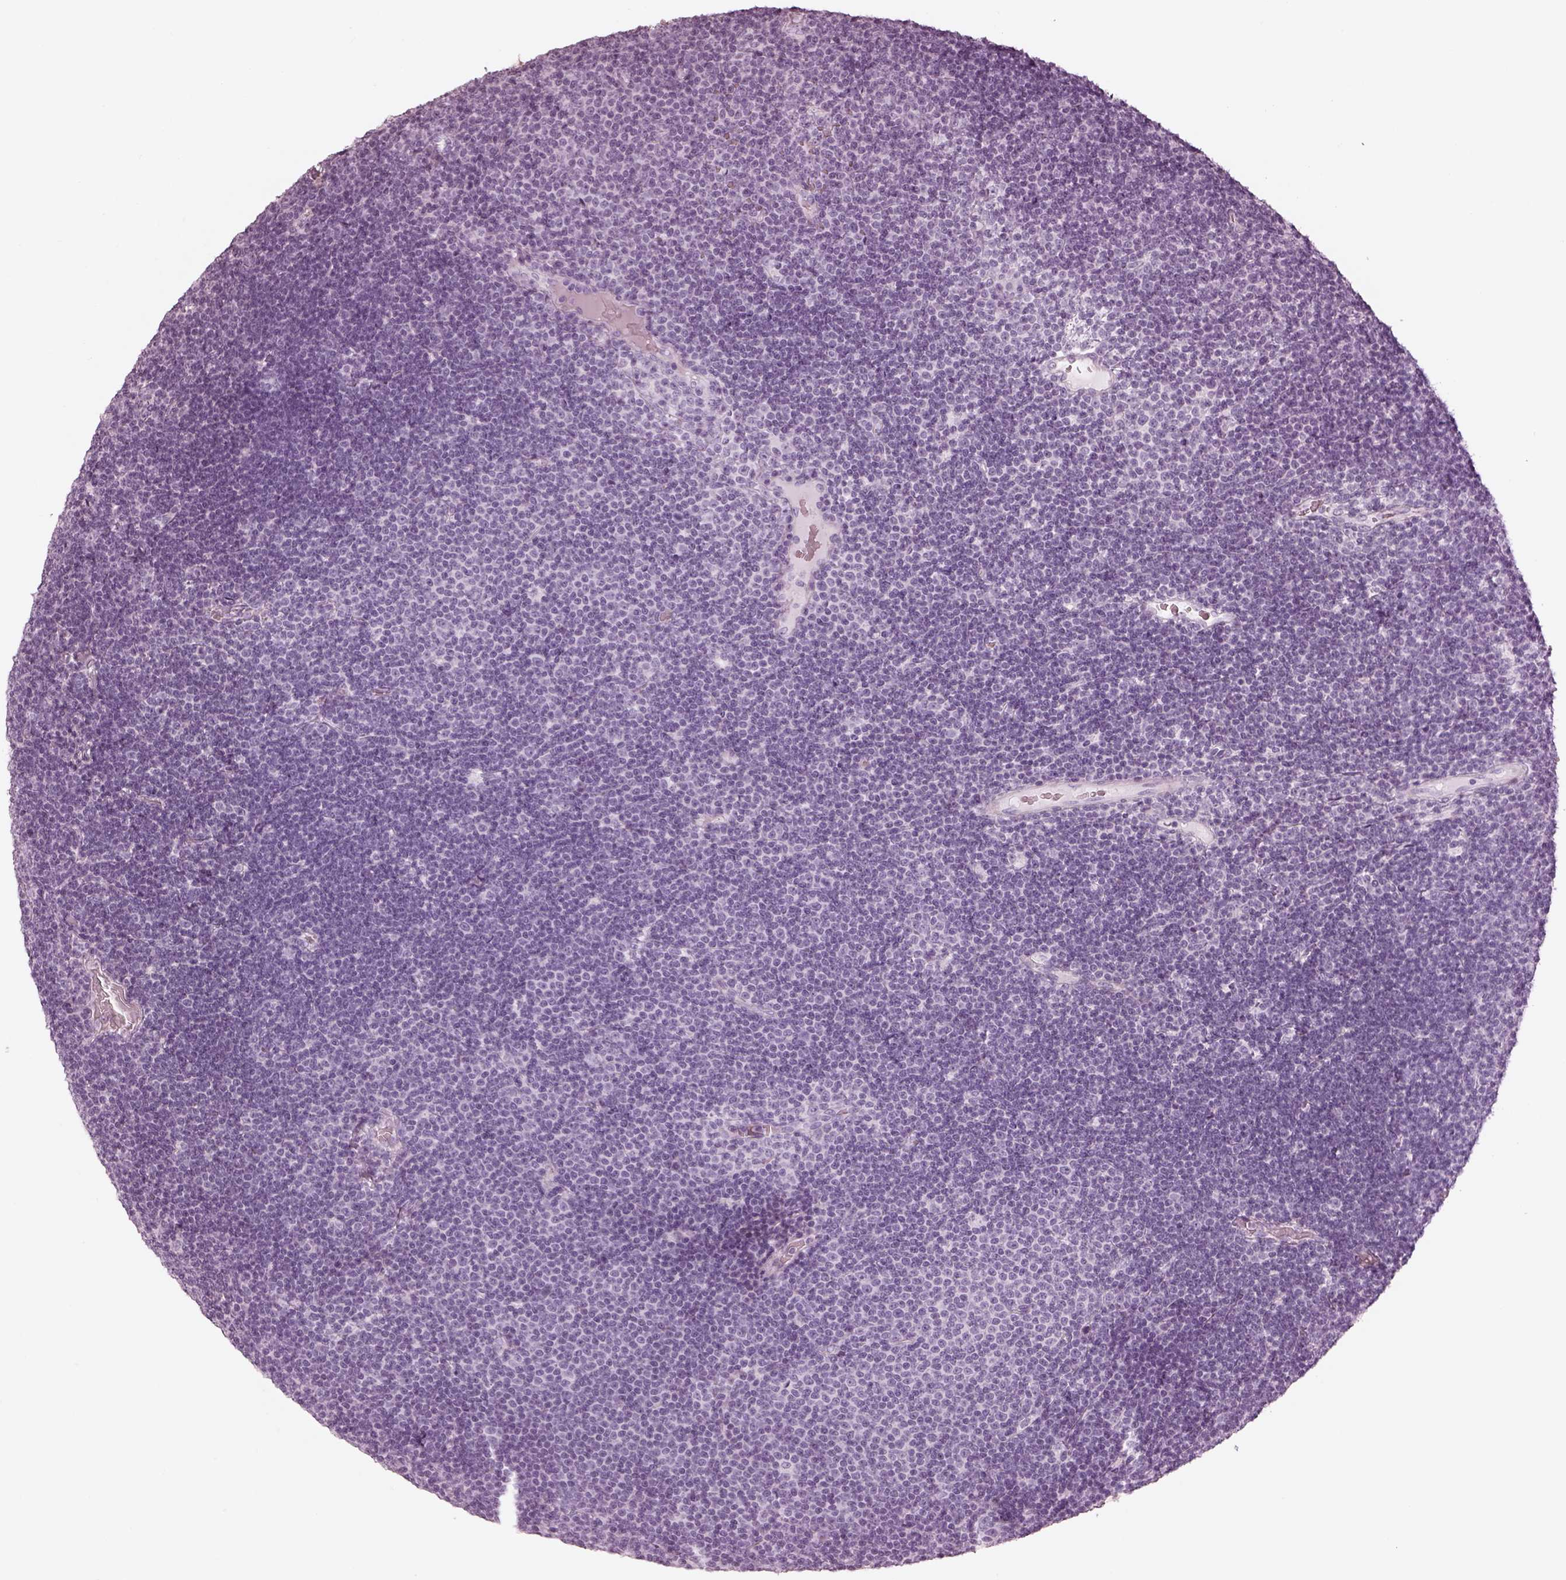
{"staining": {"intensity": "negative", "quantity": "none", "location": "none"}, "tissue": "lymphoma", "cell_type": "Tumor cells", "image_type": "cancer", "snomed": [{"axis": "morphology", "description": "Malignant lymphoma, non-Hodgkin's type, Low grade"}, {"axis": "topography", "description": "Brain"}], "caption": "Image shows no significant protein expression in tumor cells of low-grade malignant lymphoma, non-Hodgkin's type.", "gene": "OPN4", "patient": {"sex": "female", "age": 66}}